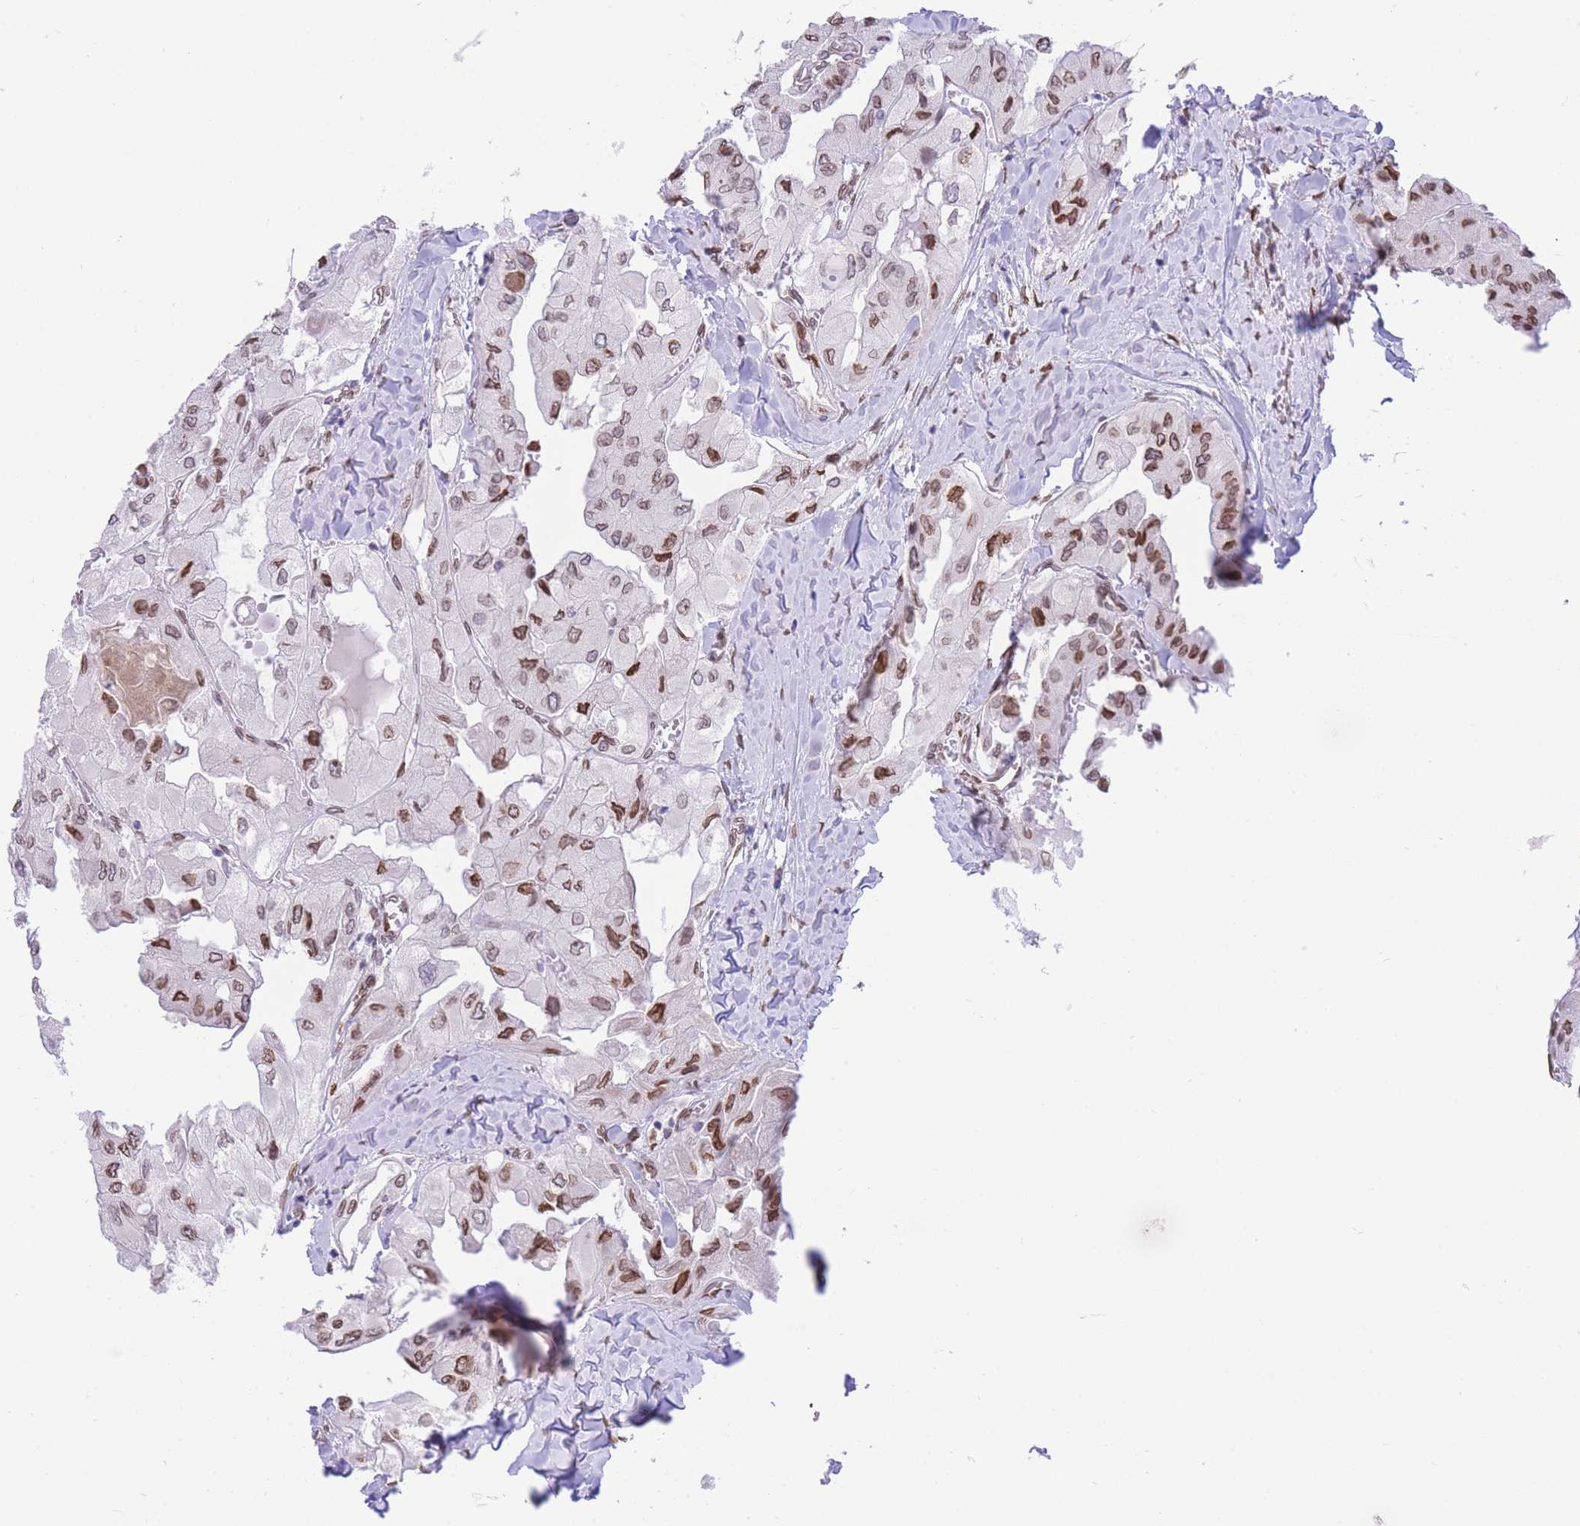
{"staining": {"intensity": "moderate", "quantity": ">75%", "location": "nuclear"}, "tissue": "thyroid cancer", "cell_type": "Tumor cells", "image_type": "cancer", "snomed": [{"axis": "morphology", "description": "Normal tissue, NOS"}, {"axis": "morphology", "description": "Papillary adenocarcinoma, NOS"}, {"axis": "topography", "description": "Thyroid gland"}], "caption": "This is an image of immunohistochemistry staining of thyroid cancer (papillary adenocarcinoma), which shows moderate staining in the nuclear of tumor cells.", "gene": "OR10AD1", "patient": {"sex": "female", "age": 59}}